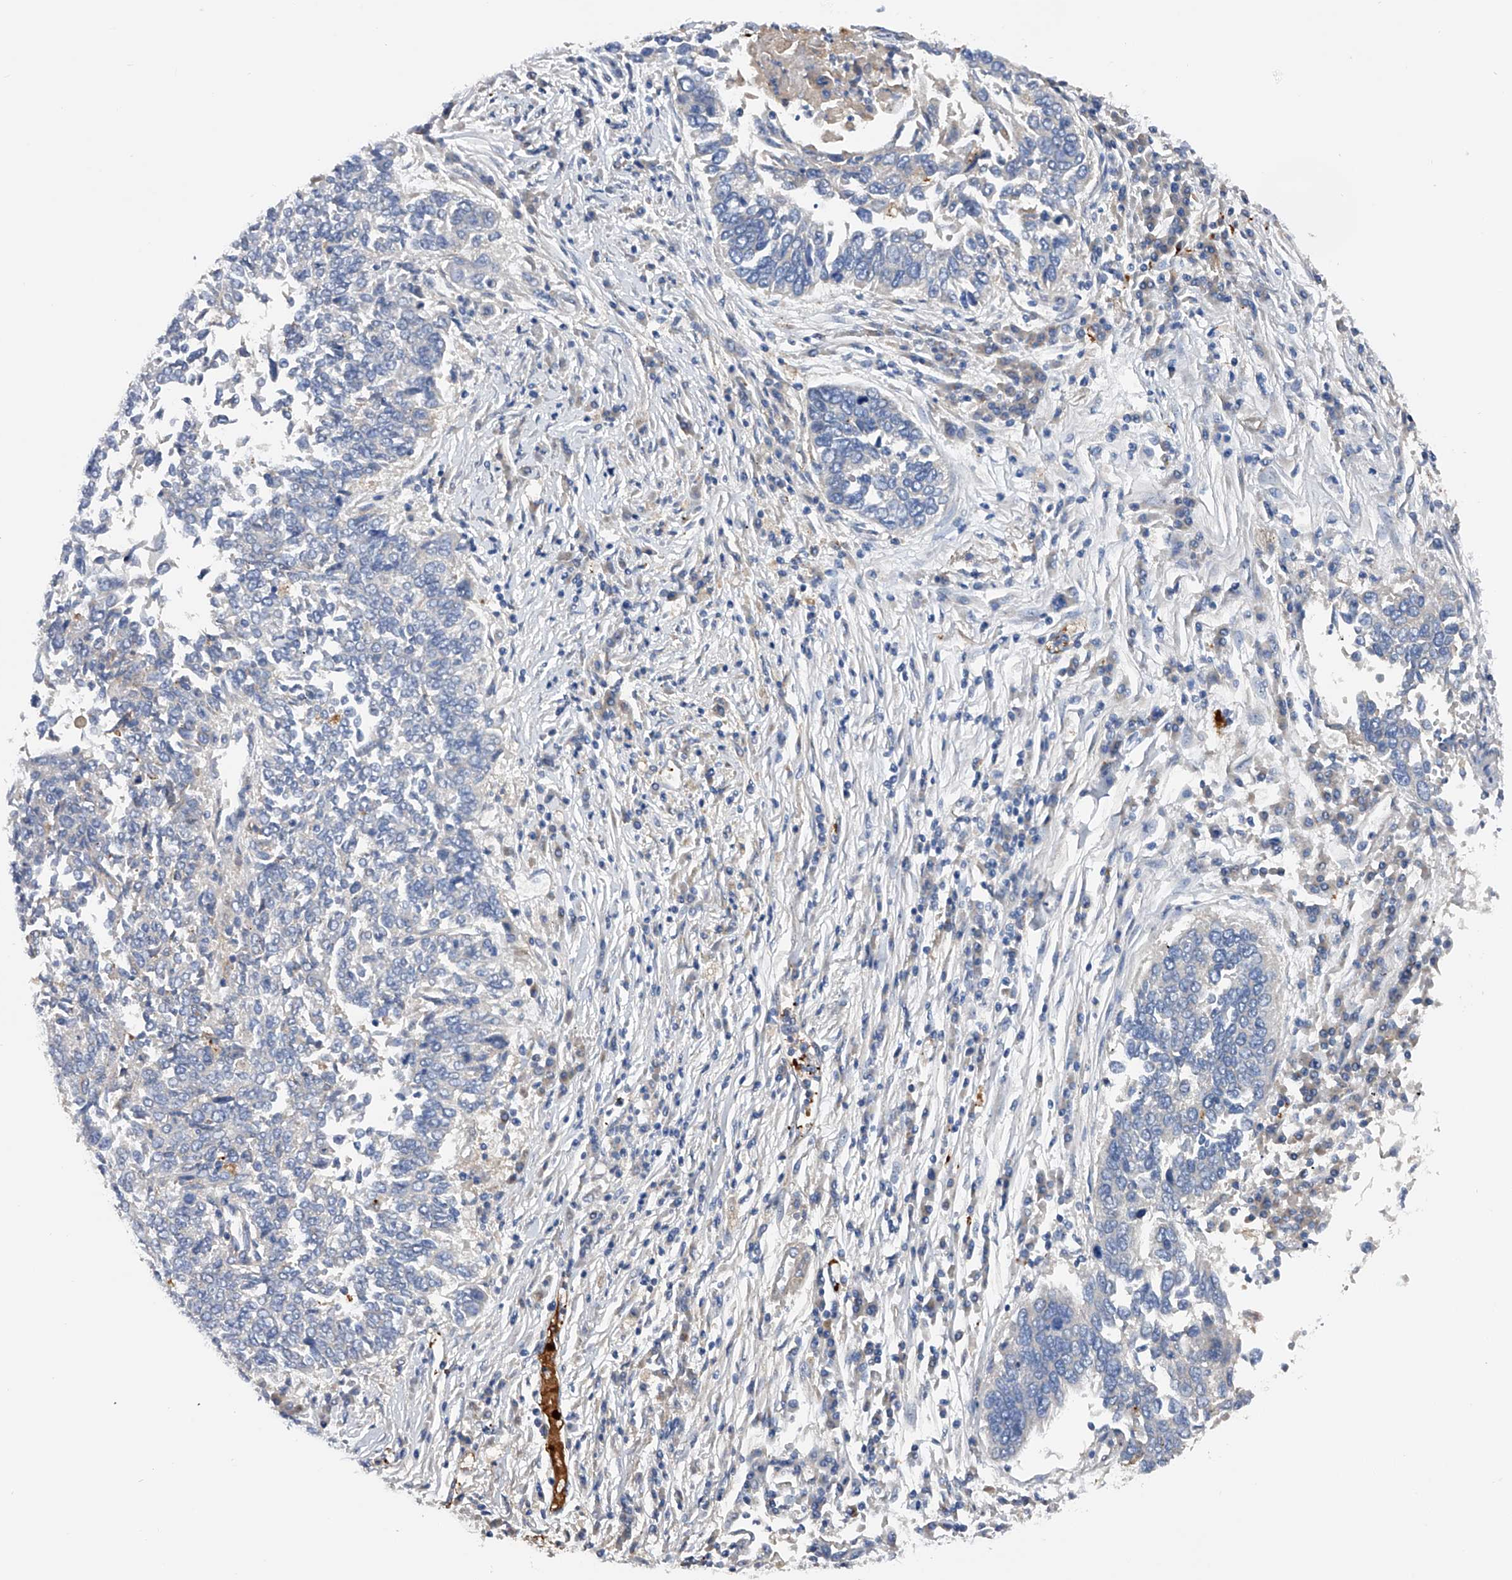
{"staining": {"intensity": "negative", "quantity": "none", "location": "none"}, "tissue": "lung cancer", "cell_type": "Tumor cells", "image_type": "cancer", "snomed": [{"axis": "morphology", "description": "Normal tissue, NOS"}, {"axis": "morphology", "description": "Squamous cell carcinoma, NOS"}, {"axis": "topography", "description": "Cartilage tissue"}, {"axis": "topography", "description": "Bronchus"}, {"axis": "topography", "description": "Lung"}, {"axis": "topography", "description": "Peripheral nerve tissue"}], "caption": "High power microscopy histopathology image of an IHC image of lung squamous cell carcinoma, revealing no significant positivity in tumor cells.", "gene": "RWDD2A", "patient": {"sex": "female", "age": 49}}